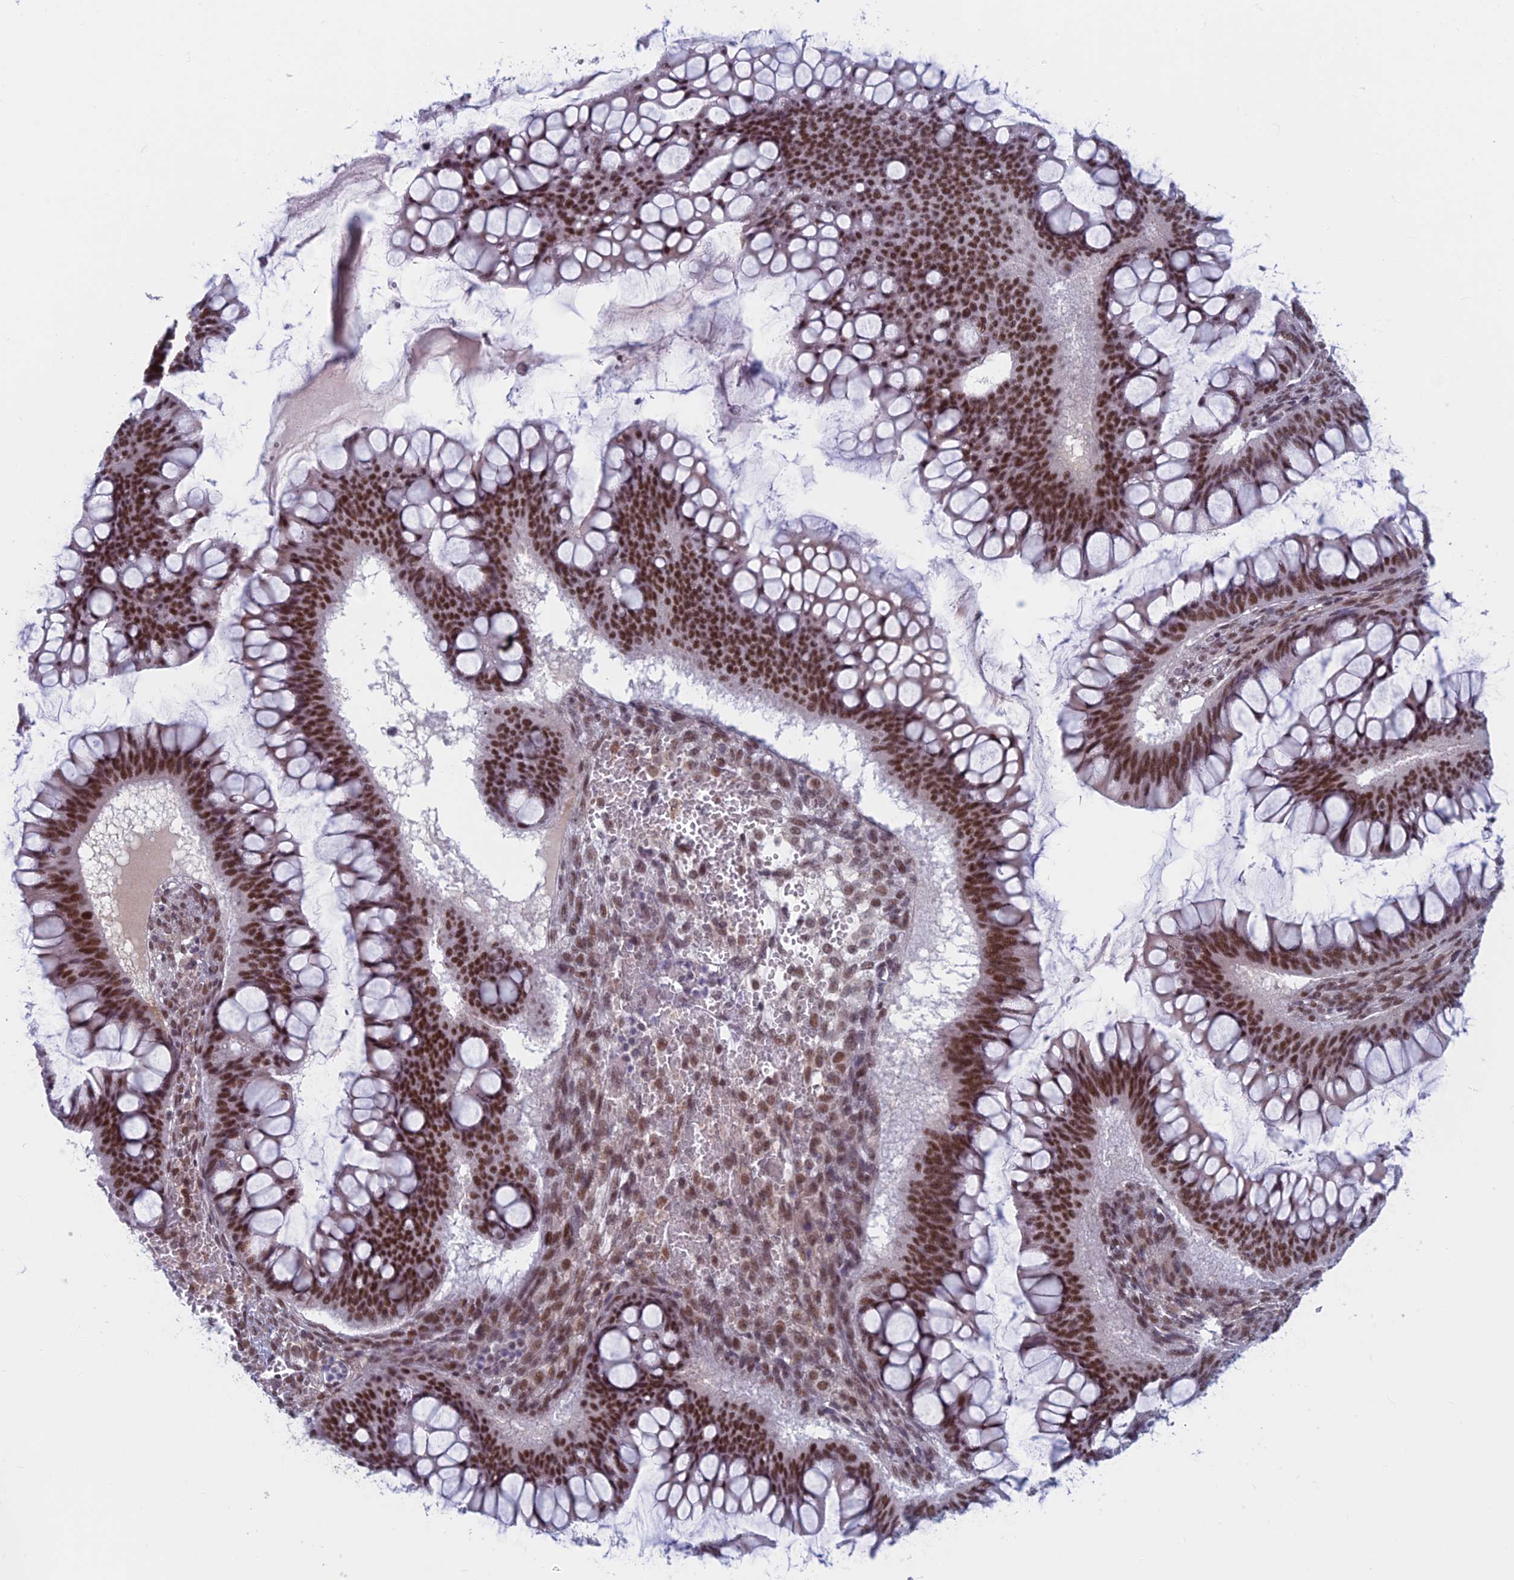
{"staining": {"intensity": "moderate", "quantity": ">75%", "location": "nuclear"}, "tissue": "ovarian cancer", "cell_type": "Tumor cells", "image_type": "cancer", "snomed": [{"axis": "morphology", "description": "Cystadenocarcinoma, mucinous, NOS"}, {"axis": "topography", "description": "Ovary"}], "caption": "A histopathology image of human ovarian cancer stained for a protein shows moderate nuclear brown staining in tumor cells.", "gene": "ASH2L", "patient": {"sex": "female", "age": 73}}